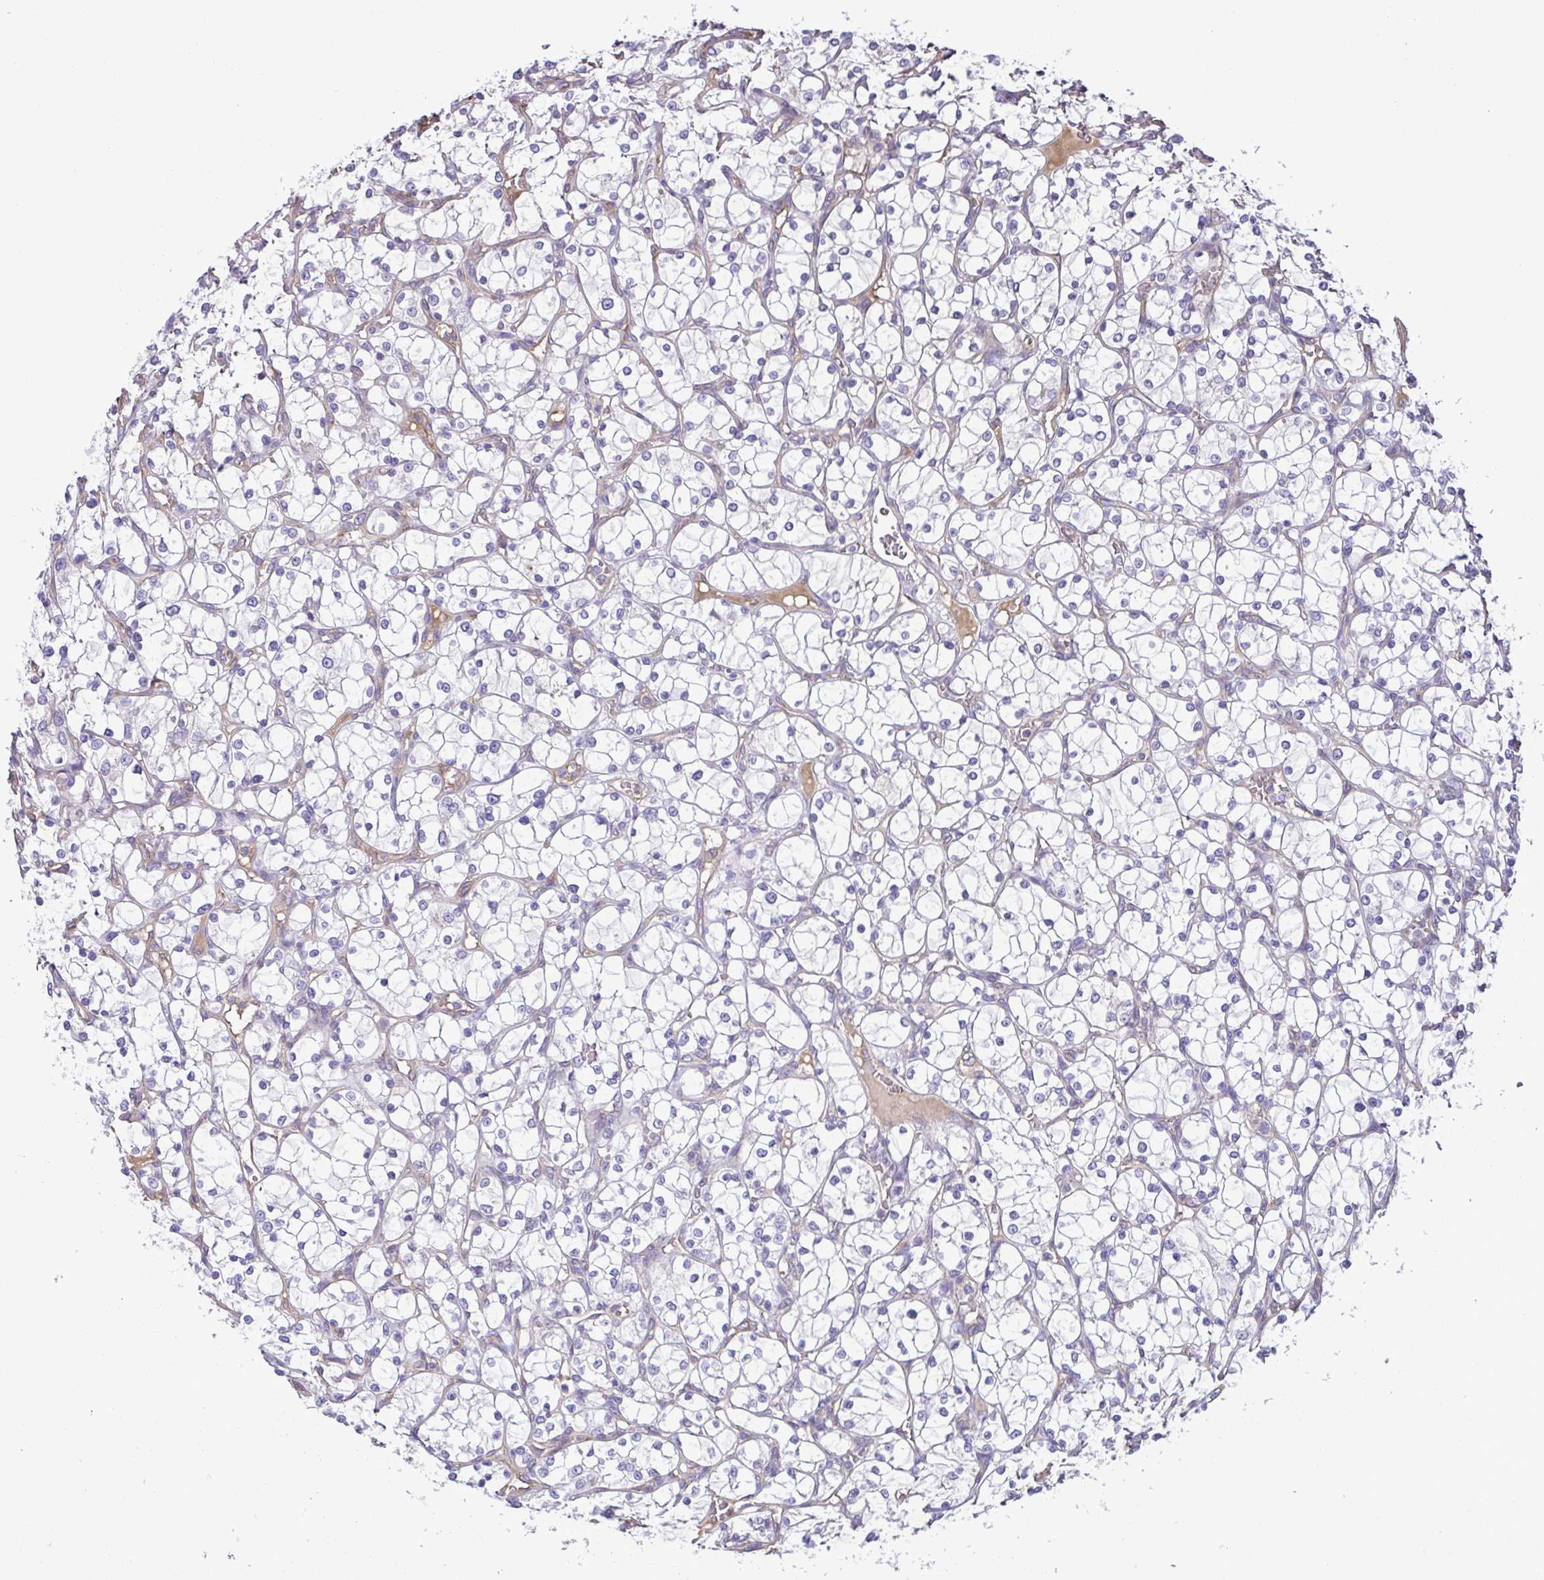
{"staining": {"intensity": "negative", "quantity": "none", "location": "none"}, "tissue": "renal cancer", "cell_type": "Tumor cells", "image_type": "cancer", "snomed": [{"axis": "morphology", "description": "Adenocarcinoma, NOS"}, {"axis": "topography", "description": "Kidney"}], "caption": "This is a histopathology image of immunohistochemistry staining of renal cancer, which shows no expression in tumor cells.", "gene": "MYL10", "patient": {"sex": "female", "age": 69}}